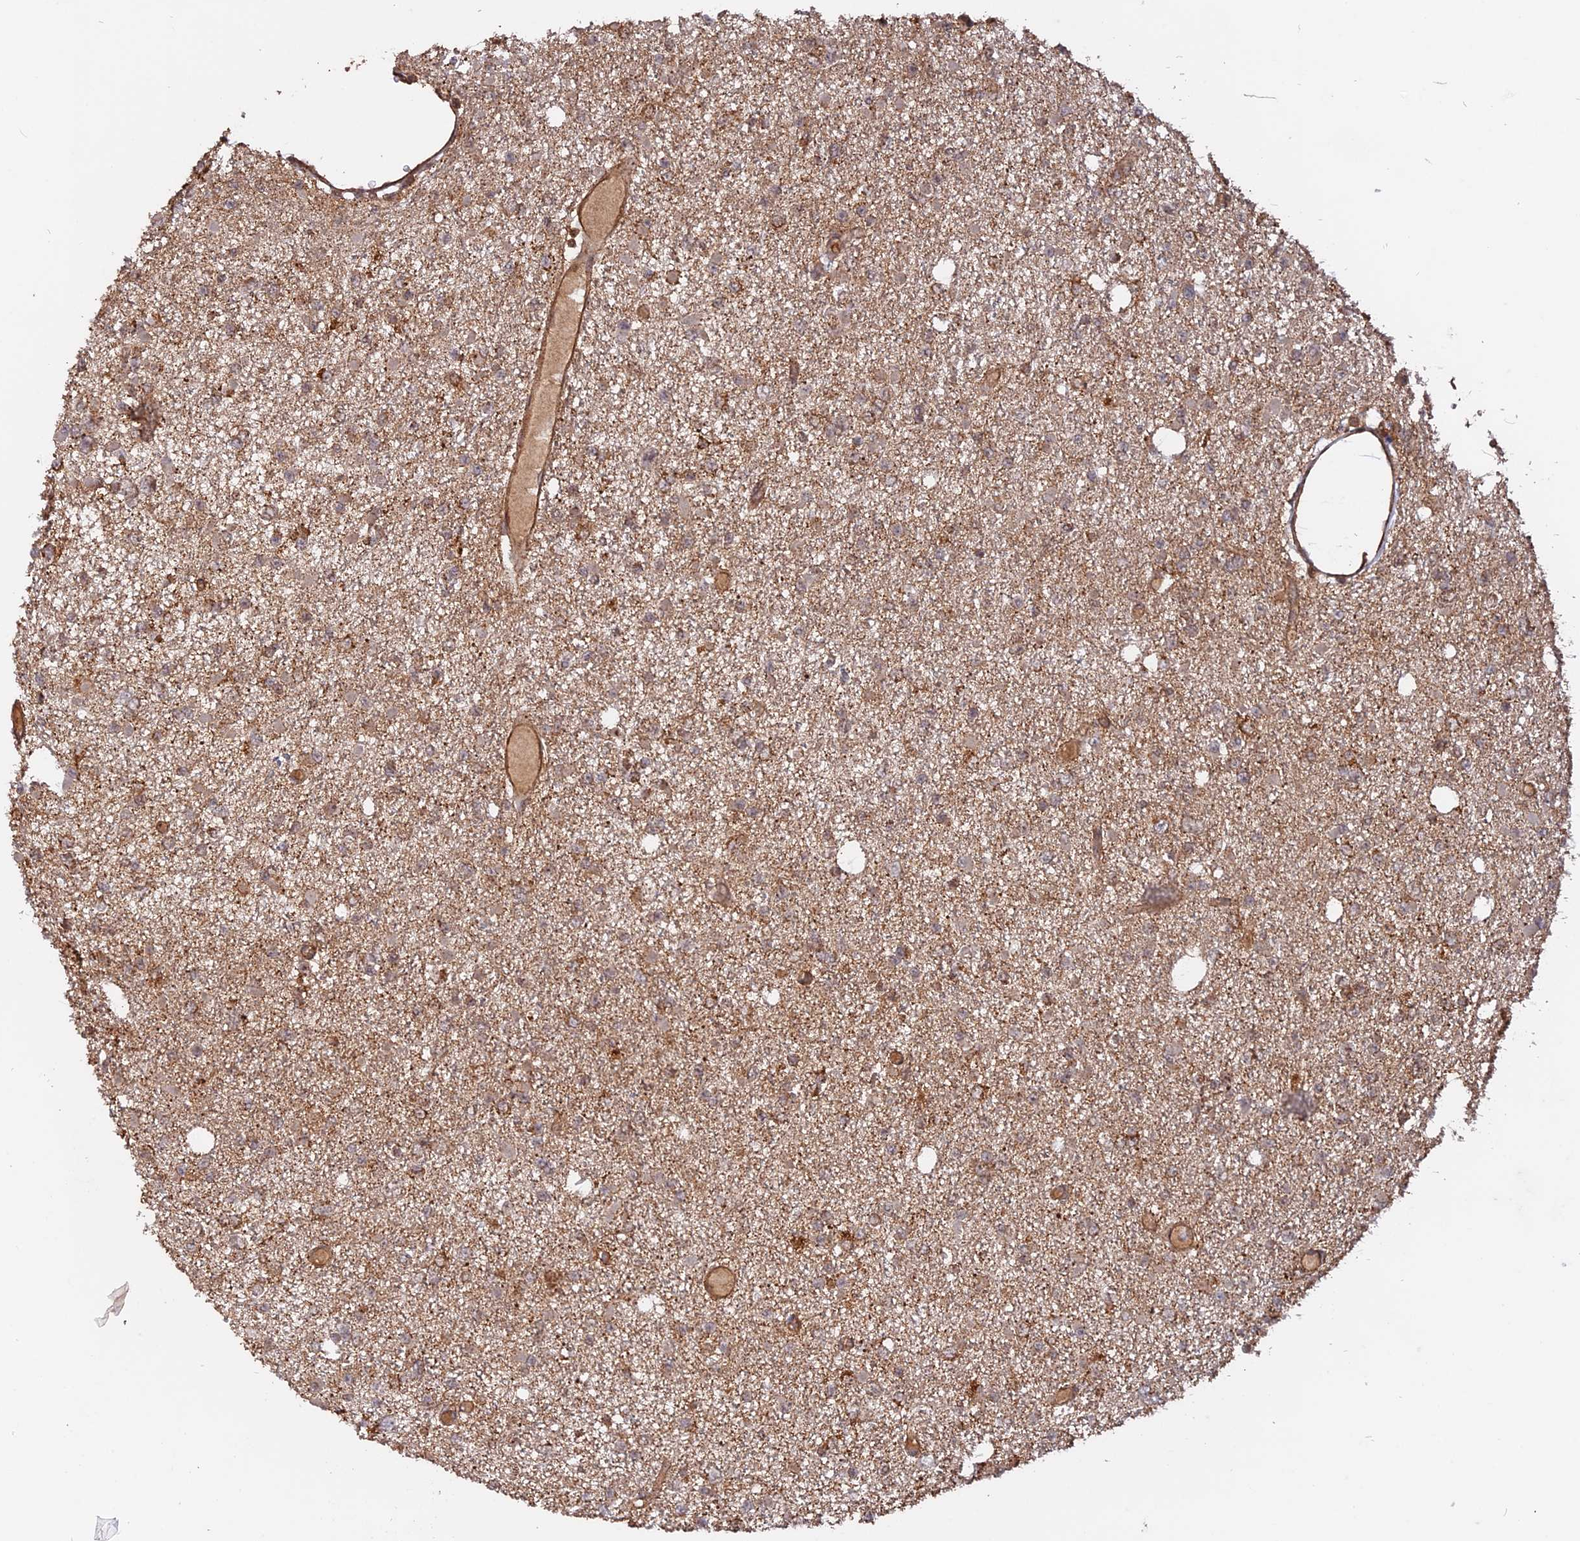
{"staining": {"intensity": "weak", "quantity": "<25%", "location": "cytoplasmic/membranous"}, "tissue": "glioma", "cell_type": "Tumor cells", "image_type": "cancer", "snomed": [{"axis": "morphology", "description": "Glioma, malignant, Low grade"}, {"axis": "topography", "description": "Brain"}], "caption": "DAB immunohistochemical staining of low-grade glioma (malignant) displays no significant positivity in tumor cells.", "gene": "CCDC174", "patient": {"sex": "female", "age": 22}}